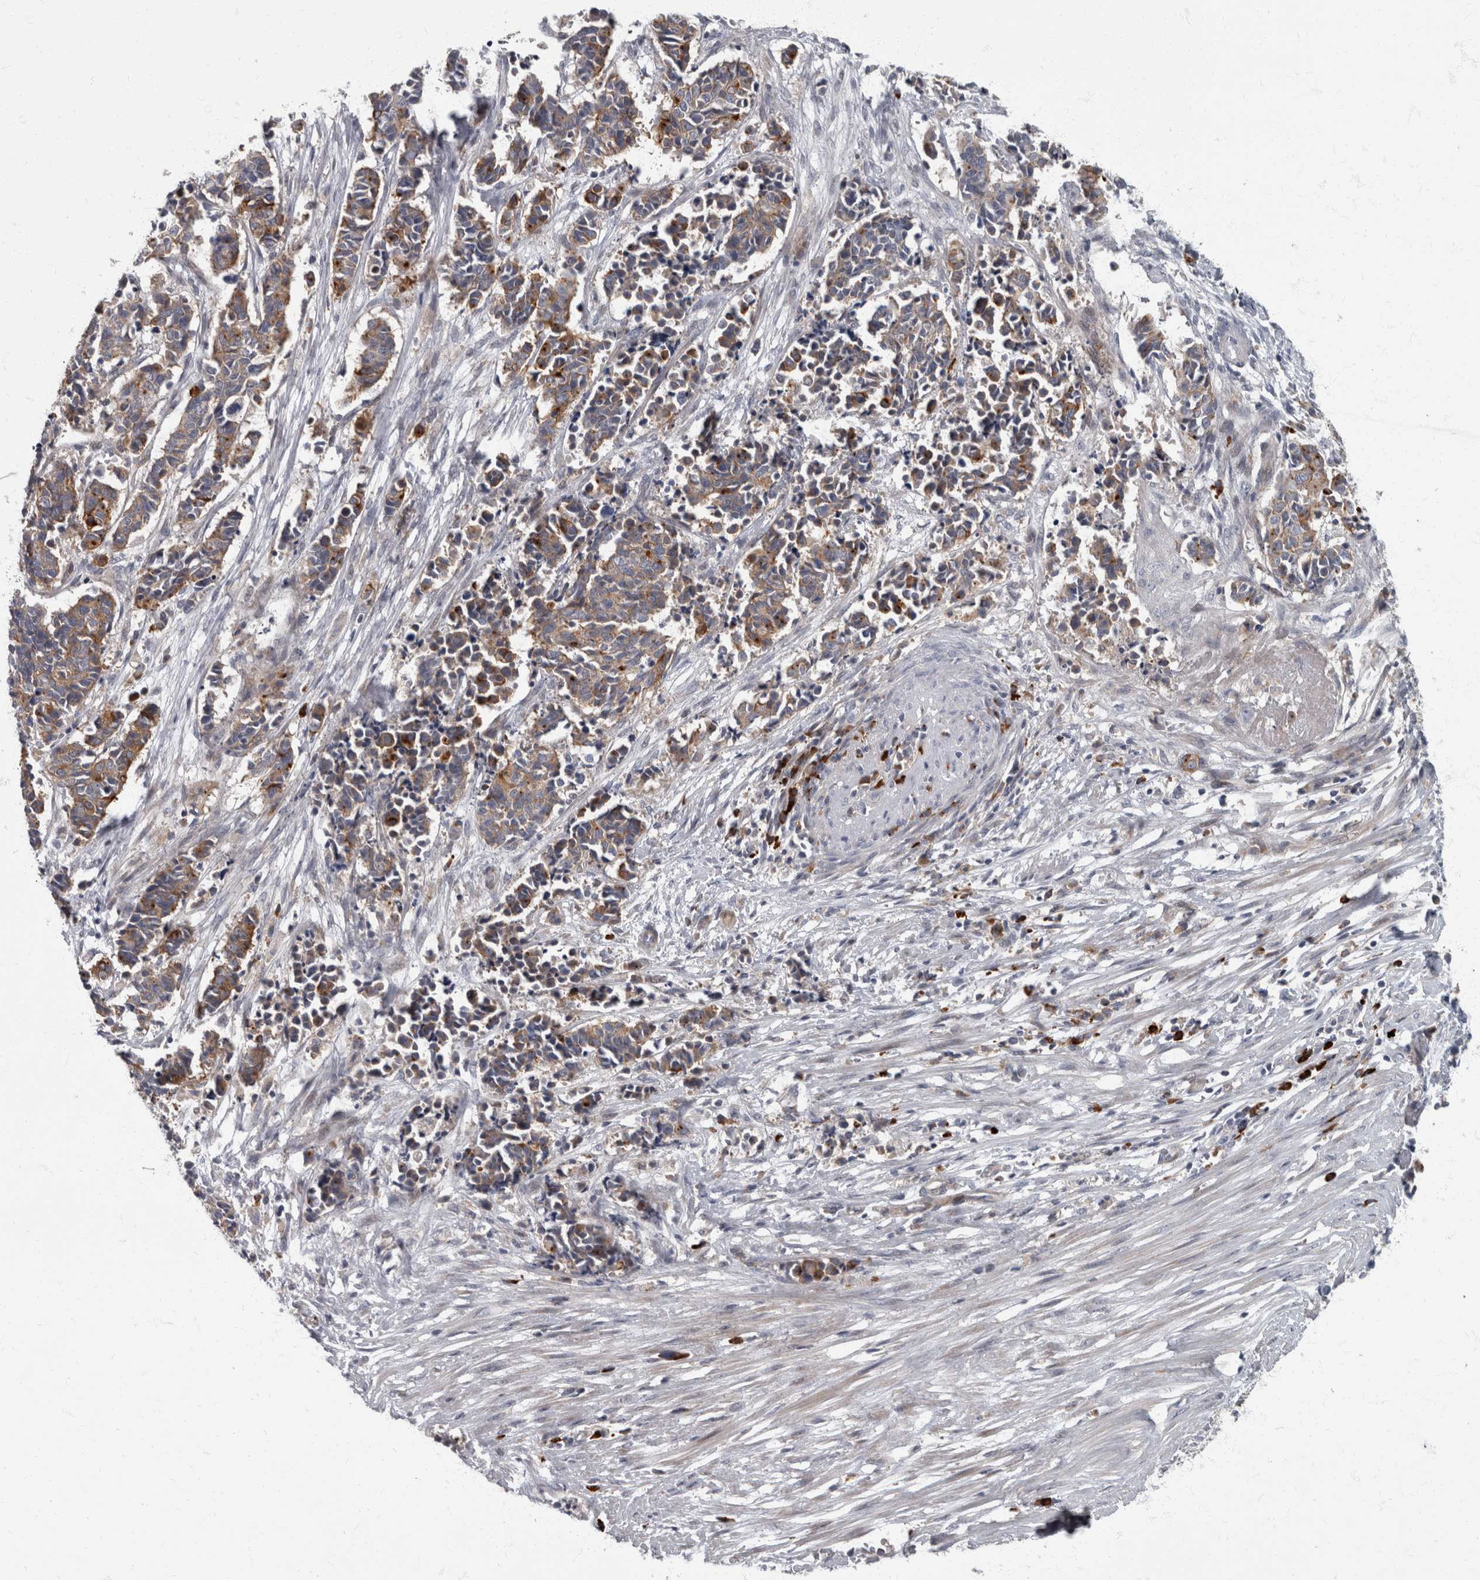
{"staining": {"intensity": "moderate", "quantity": ">75%", "location": "cytoplasmic/membranous"}, "tissue": "cervical cancer", "cell_type": "Tumor cells", "image_type": "cancer", "snomed": [{"axis": "morphology", "description": "Normal tissue, NOS"}, {"axis": "morphology", "description": "Squamous cell carcinoma, NOS"}, {"axis": "topography", "description": "Cervix"}], "caption": "Immunohistochemistry of cervical cancer shows medium levels of moderate cytoplasmic/membranous expression in about >75% of tumor cells.", "gene": "CDC42BPG", "patient": {"sex": "female", "age": 35}}